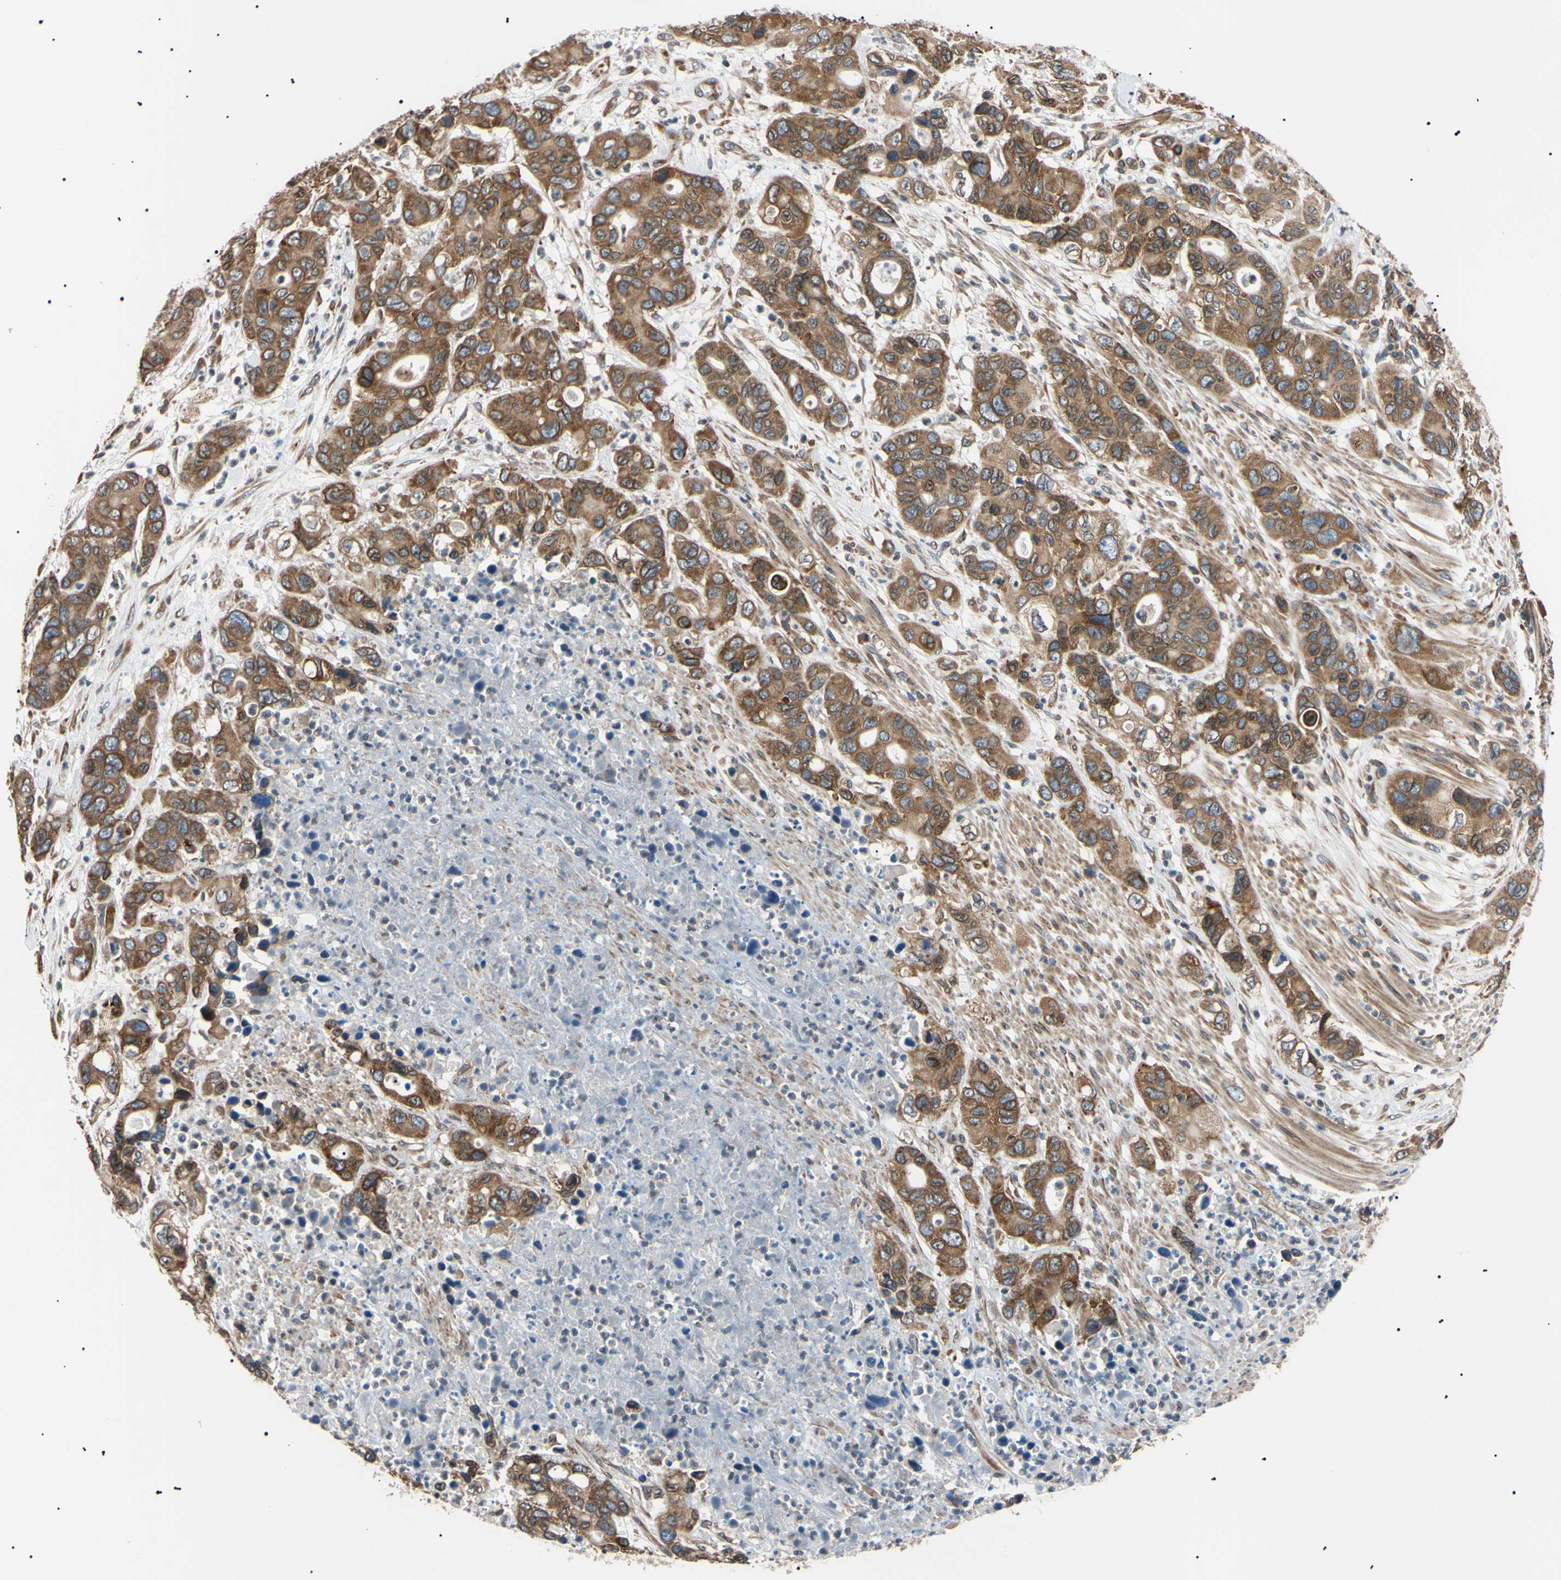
{"staining": {"intensity": "strong", "quantity": ">75%", "location": "cytoplasmic/membranous"}, "tissue": "pancreatic cancer", "cell_type": "Tumor cells", "image_type": "cancer", "snomed": [{"axis": "morphology", "description": "Adenocarcinoma, NOS"}, {"axis": "topography", "description": "Pancreas"}], "caption": "High-magnification brightfield microscopy of pancreatic adenocarcinoma stained with DAB (3,3'-diaminobenzidine) (brown) and counterstained with hematoxylin (blue). tumor cells exhibit strong cytoplasmic/membranous positivity is identified in about>75% of cells. The staining was performed using DAB (3,3'-diaminobenzidine) to visualize the protein expression in brown, while the nuclei were stained in blue with hematoxylin (Magnification: 20x).", "gene": "VAPA", "patient": {"sex": "female", "age": 71}}